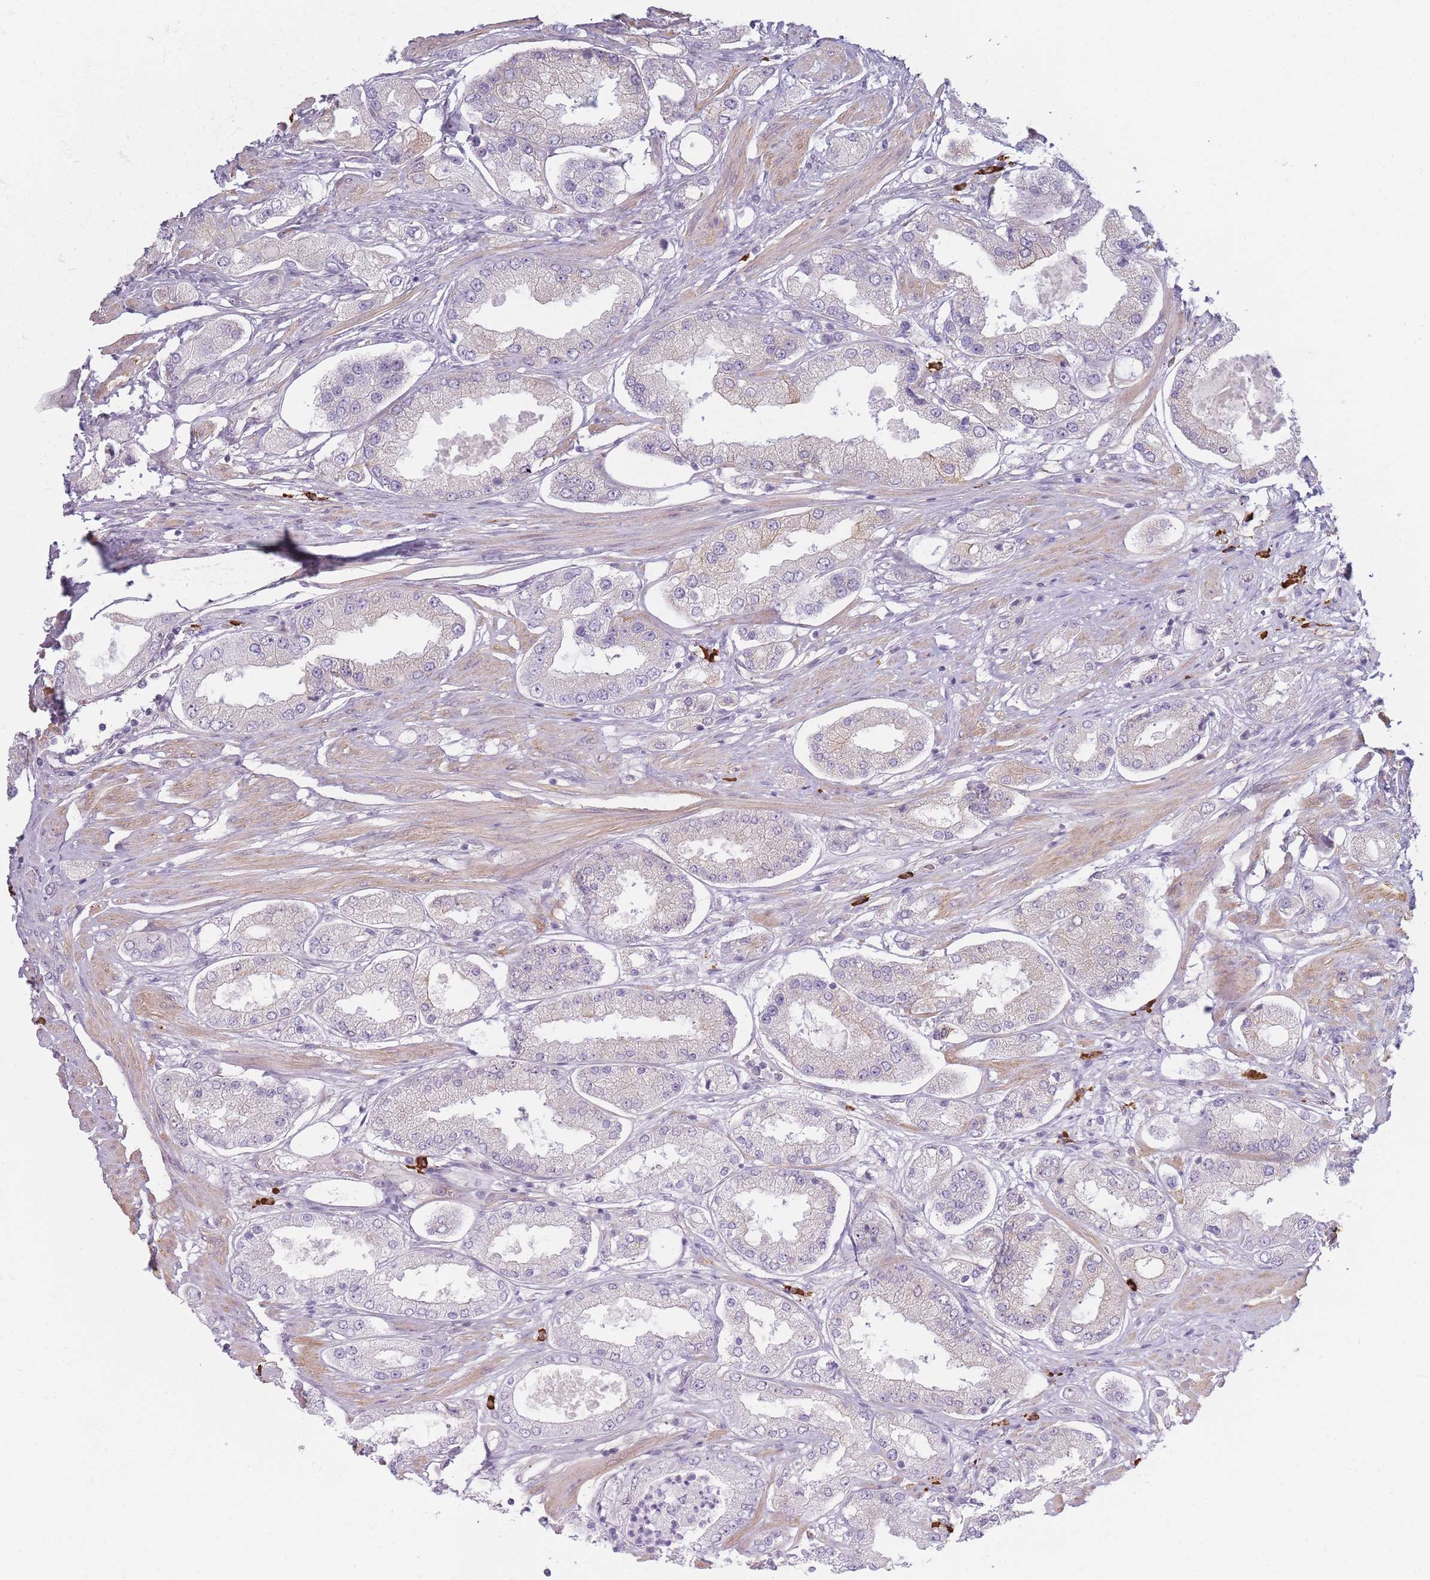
{"staining": {"intensity": "negative", "quantity": "none", "location": "none"}, "tissue": "prostate cancer", "cell_type": "Tumor cells", "image_type": "cancer", "snomed": [{"axis": "morphology", "description": "Adenocarcinoma, High grade"}, {"axis": "topography", "description": "Prostate"}], "caption": "High power microscopy histopathology image of an immunohistochemistry (IHC) image of prostate cancer (high-grade adenocarcinoma), revealing no significant expression in tumor cells.", "gene": "PLEKHG2", "patient": {"sex": "male", "age": 69}}